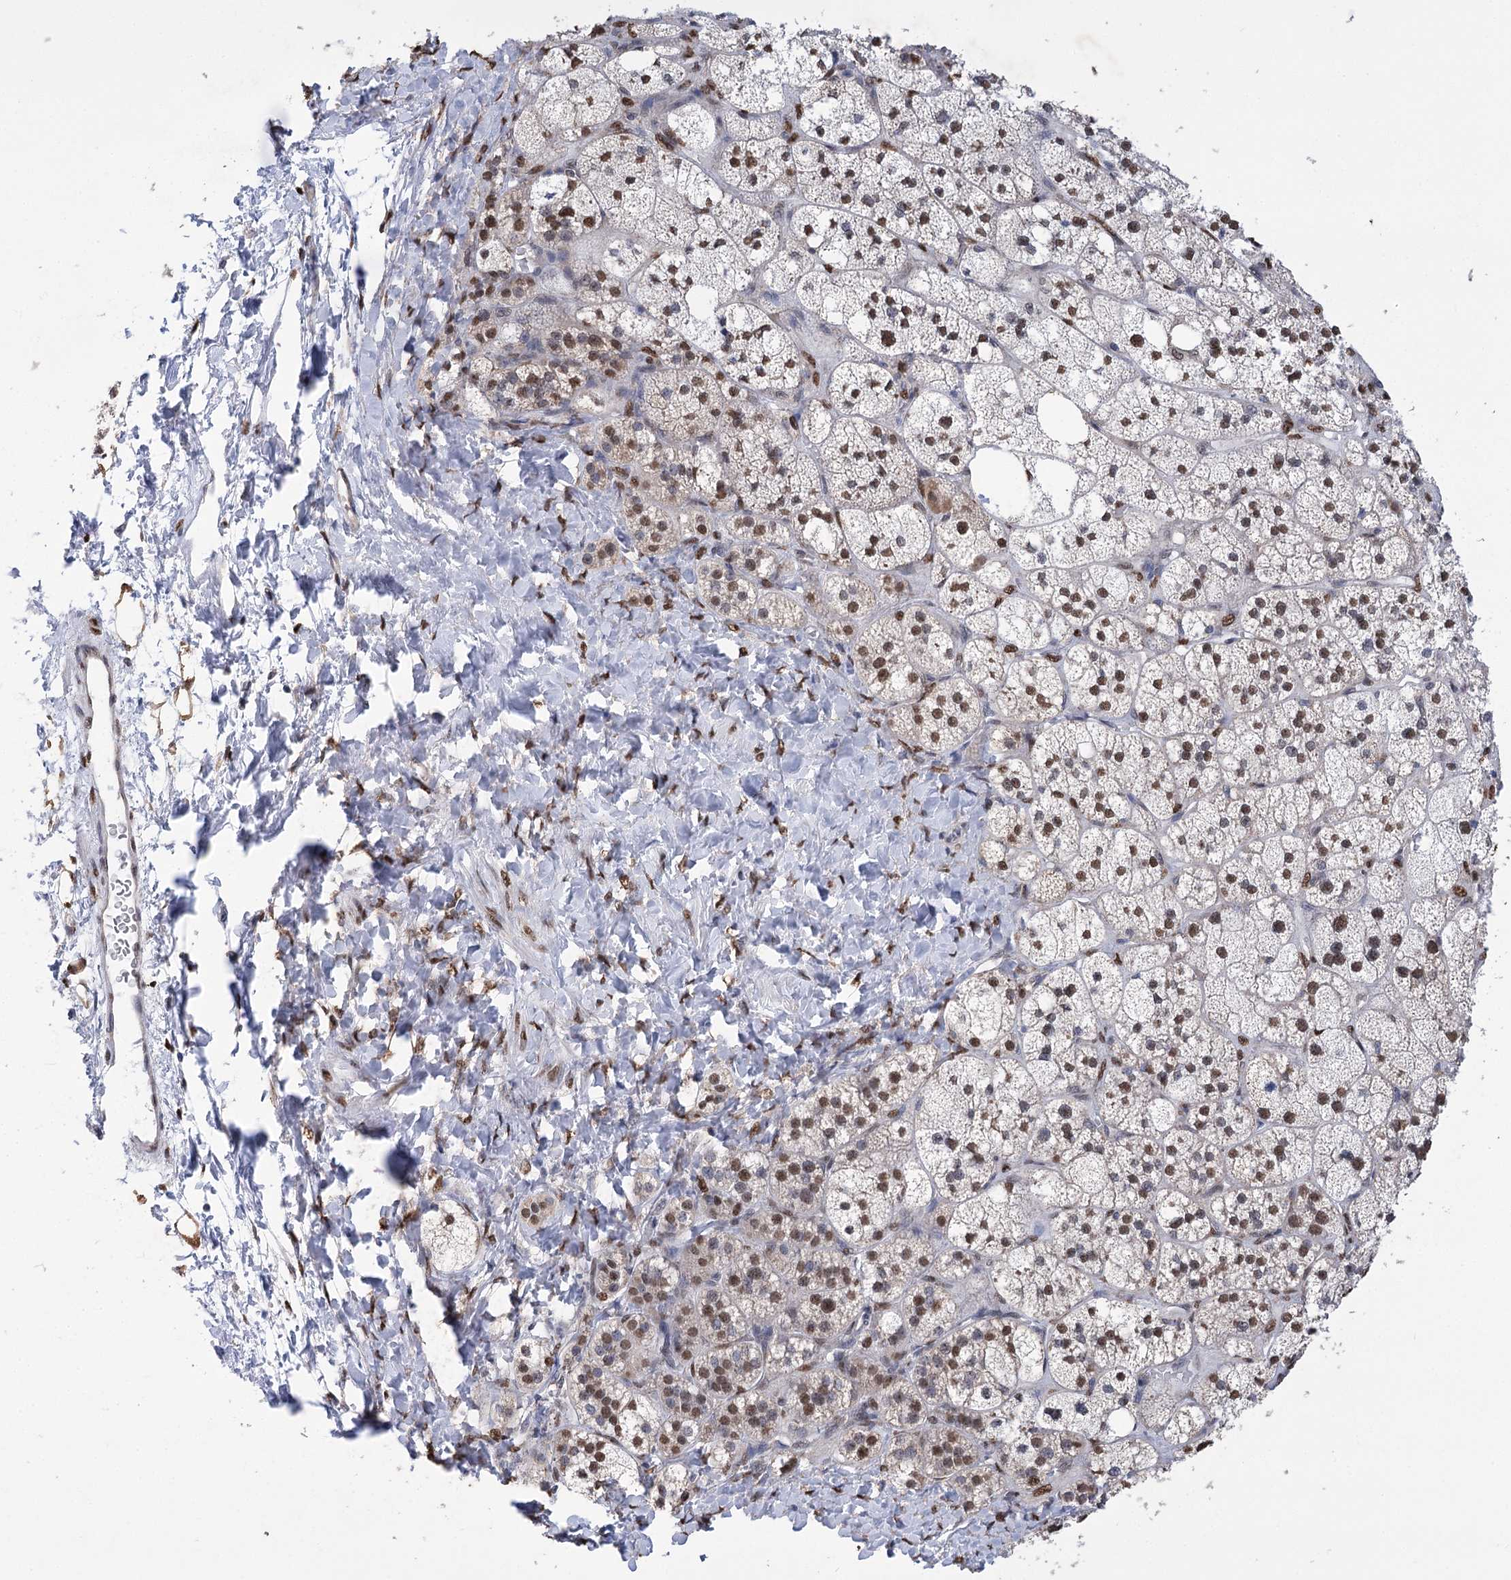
{"staining": {"intensity": "strong", "quantity": "25%-75%", "location": "cytoplasmic/membranous,nuclear"}, "tissue": "adrenal gland", "cell_type": "Glandular cells", "image_type": "normal", "snomed": [{"axis": "morphology", "description": "Normal tissue, NOS"}, {"axis": "topography", "description": "Adrenal gland"}], "caption": "Immunohistochemistry (IHC) micrograph of unremarkable human adrenal gland stained for a protein (brown), which shows high levels of strong cytoplasmic/membranous,nuclear staining in about 25%-75% of glandular cells.", "gene": "NFU1", "patient": {"sex": "male", "age": 61}}